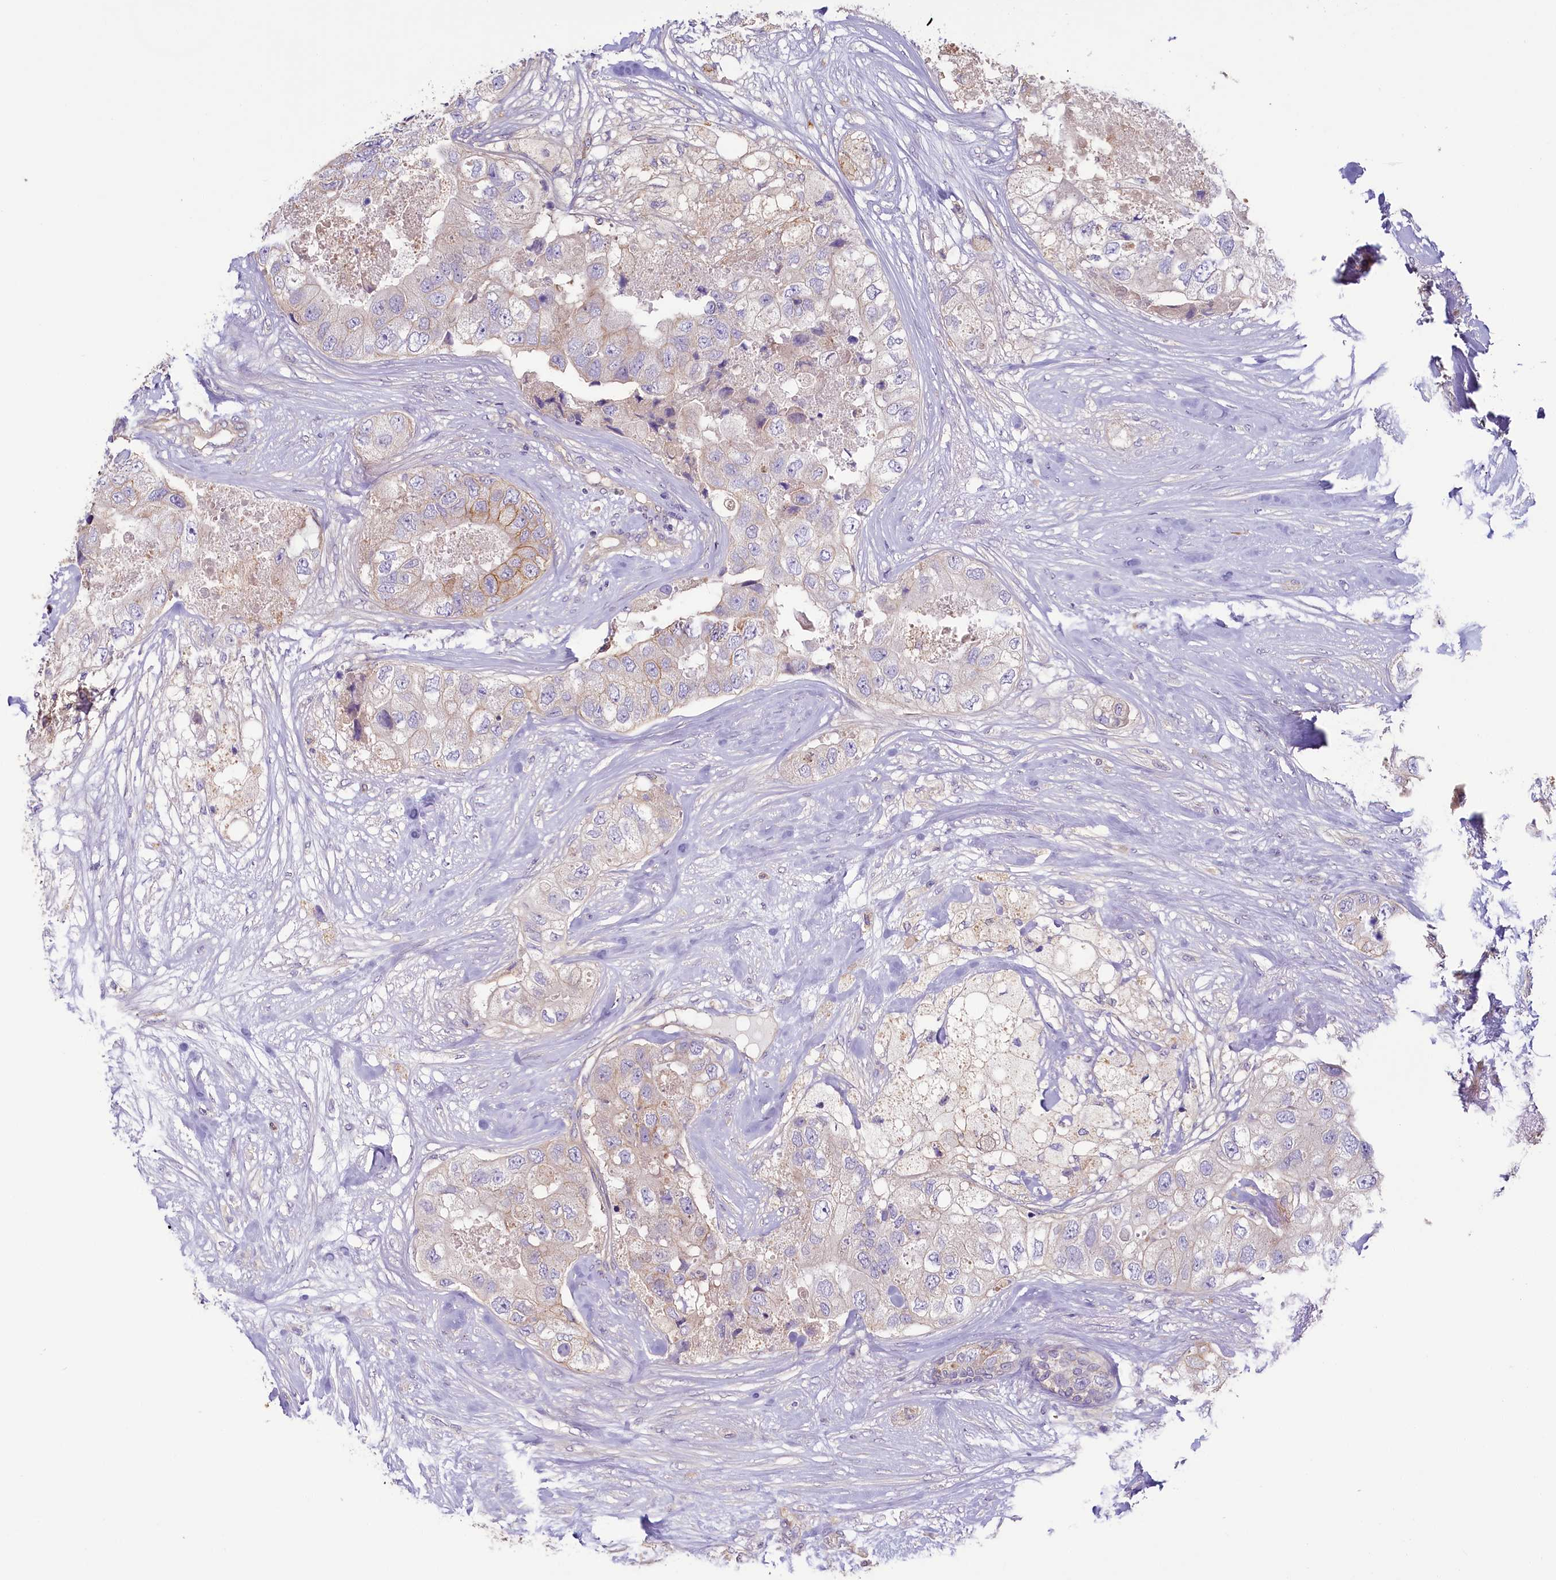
{"staining": {"intensity": "moderate", "quantity": "<25%", "location": "cytoplasmic/membranous"}, "tissue": "breast cancer", "cell_type": "Tumor cells", "image_type": "cancer", "snomed": [{"axis": "morphology", "description": "Duct carcinoma"}, {"axis": "topography", "description": "Breast"}], "caption": "Human breast intraductal carcinoma stained for a protein (brown) shows moderate cytoplasmic/membranous positive positivity in approximately <25% of tumor cells.", "gene": "PDE6D", "patient": {"sex": "female", "age": 62}}